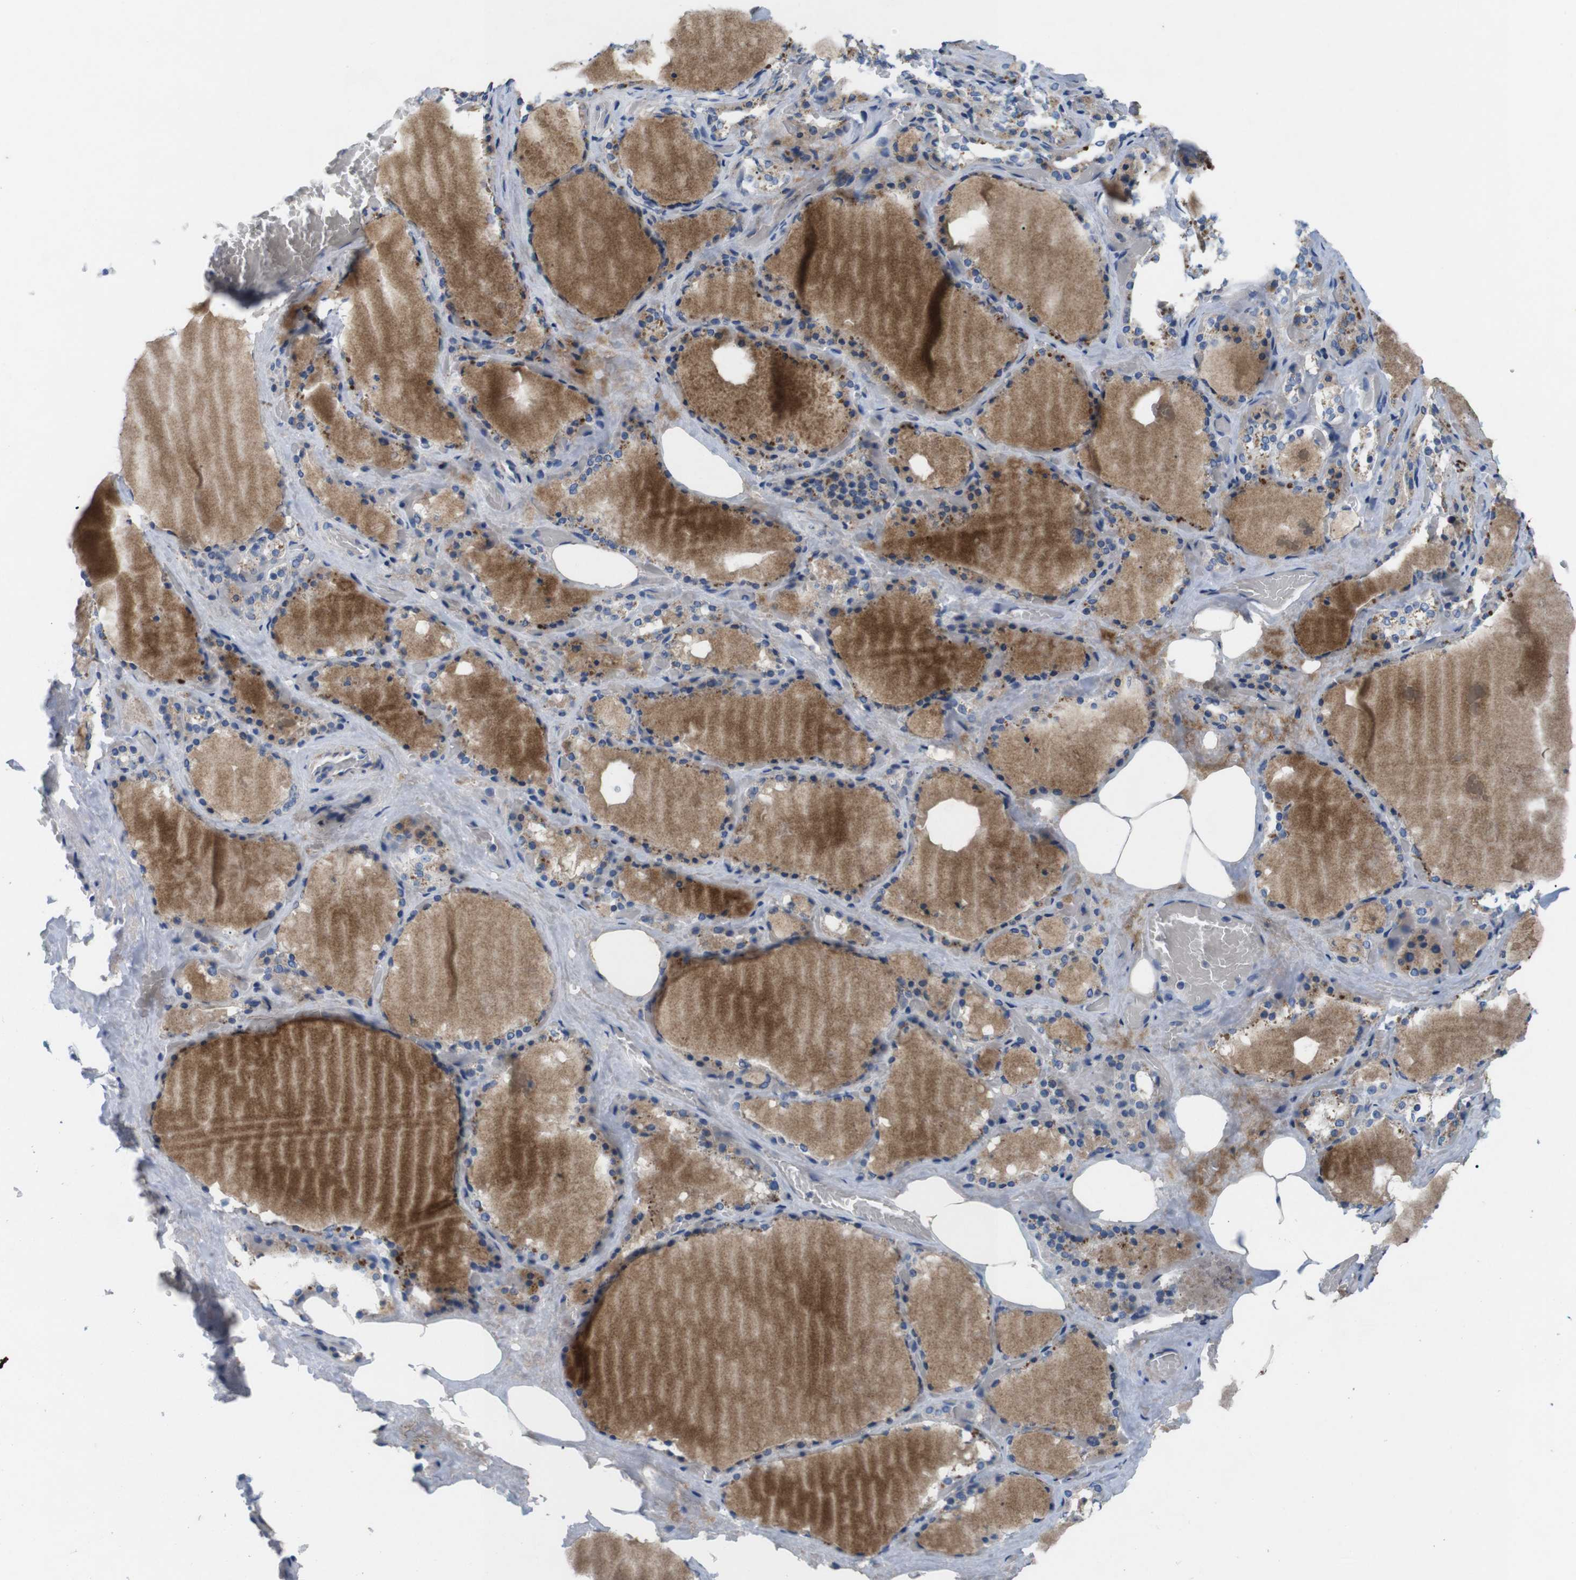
{"staining": {"intensity": "moderate", "quantity": ">75%", "location": "cytoplasmic/membranous"}, "tissue": "thyroid gland", "cell_type": "Glandular cells", "image_type": "normal", "snomed": [{"axis": "morphology", "description": "Normal tissue, NOS"}, {"axis": "topography", "description": "Thyroid gland"}], "caption": "Immunohistochemical staining of unremarkable thyroid gland exhibits medium levels of moderate cytoplasmic/membranous expression in approximately >75% of glandular cells. (Brightfield microscopy of DAB IHC at high magnification).", "gene": "F2RL1", "patient": {"sex": "male", "age": 61}}